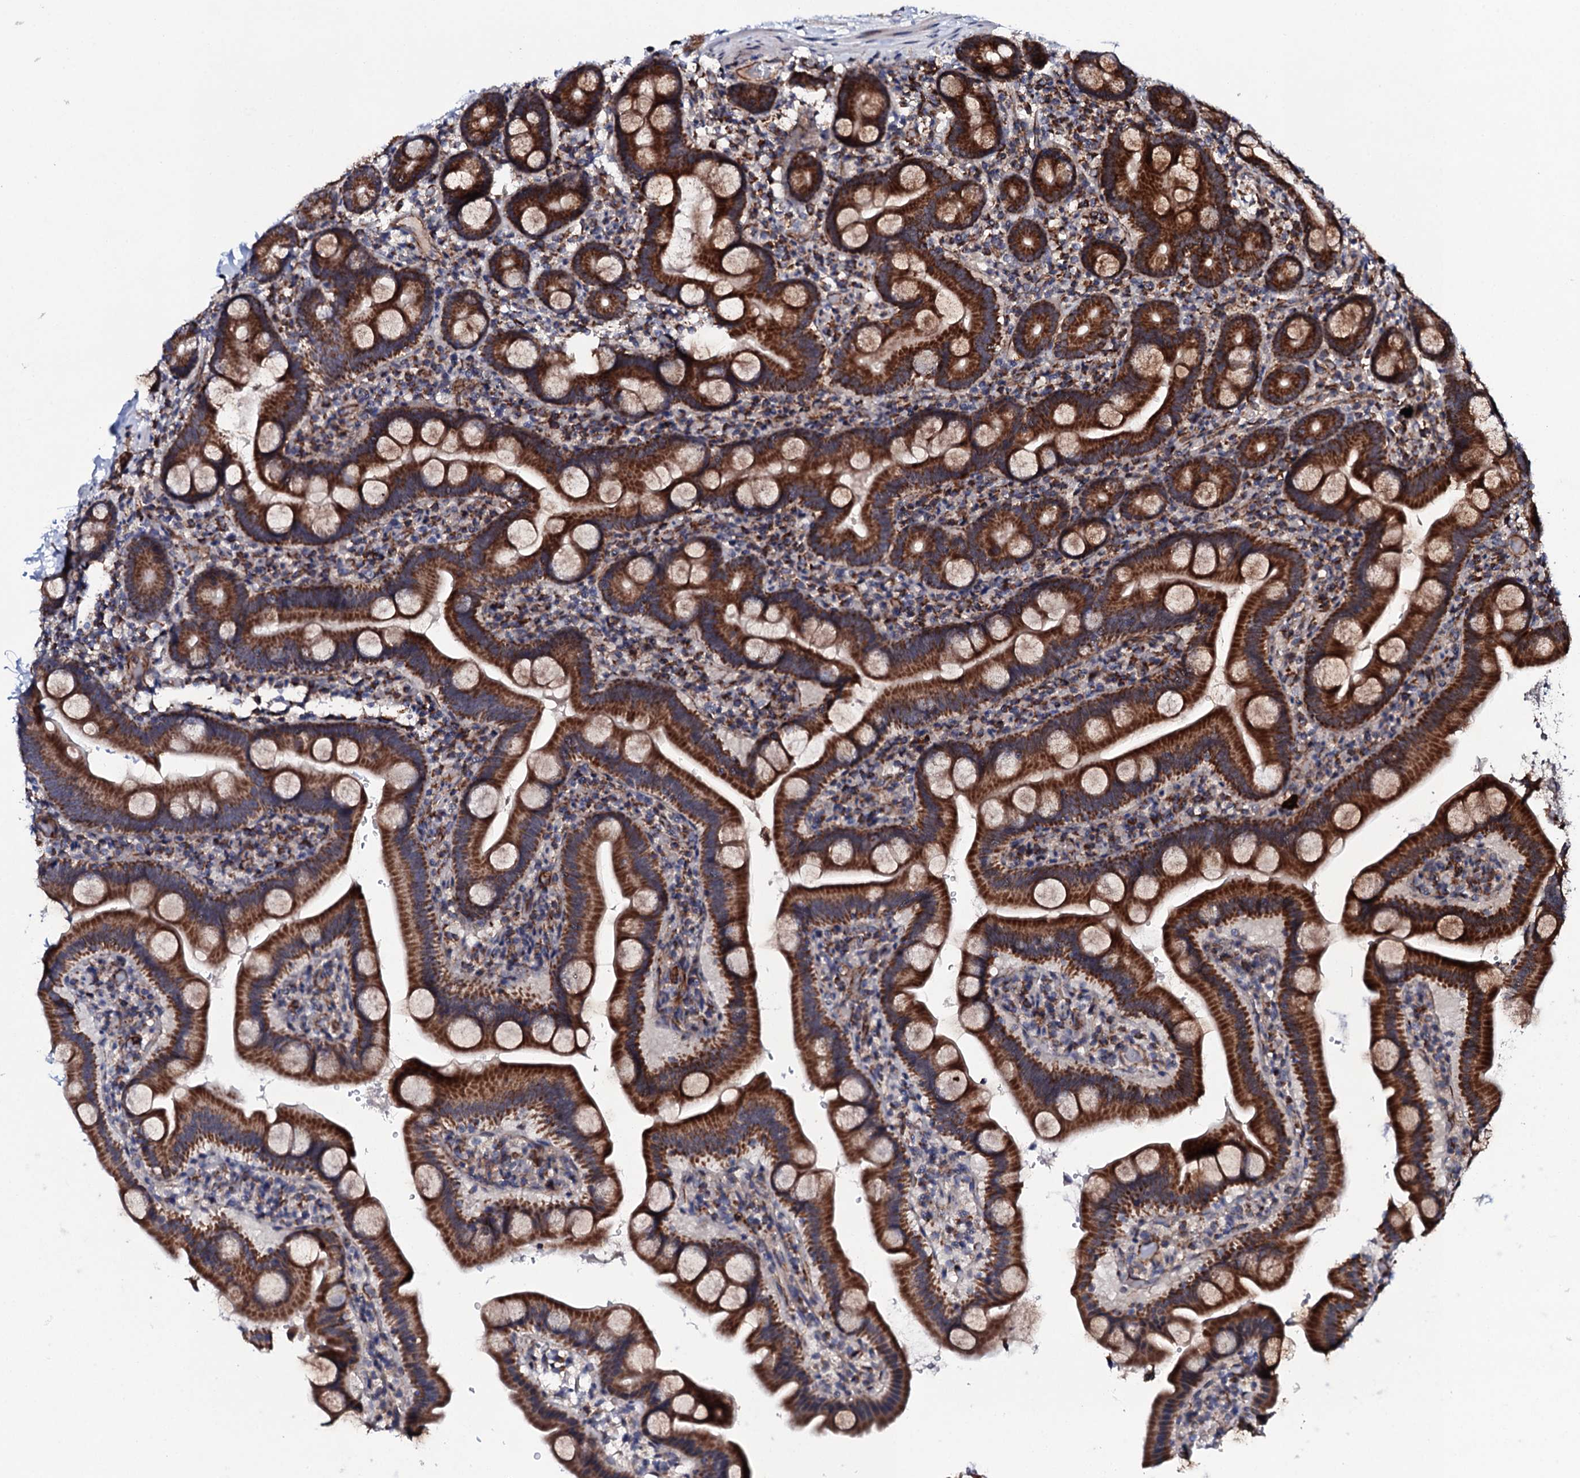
{"staining": {"intensity": "strong", "quantity": ">75%", "location": "cytoplasmic/membranous"}, "tissue": "duodenum", "cell_type": "Glandular cells", "image_type": "normal", "snomed": [{"axis": "morphology", "description": "Normal tissue, NOS"}, {"axis": "topography", "description": "Duodenum"}], "caption": "Immunohistochemical staining of benign duodenum exhibits high levels of strong cytoplasmic/membranous expression in approximately >75% of glandular cells.", "gene": "MTIF3", "patient": {"sex": "male", "age": 55}}